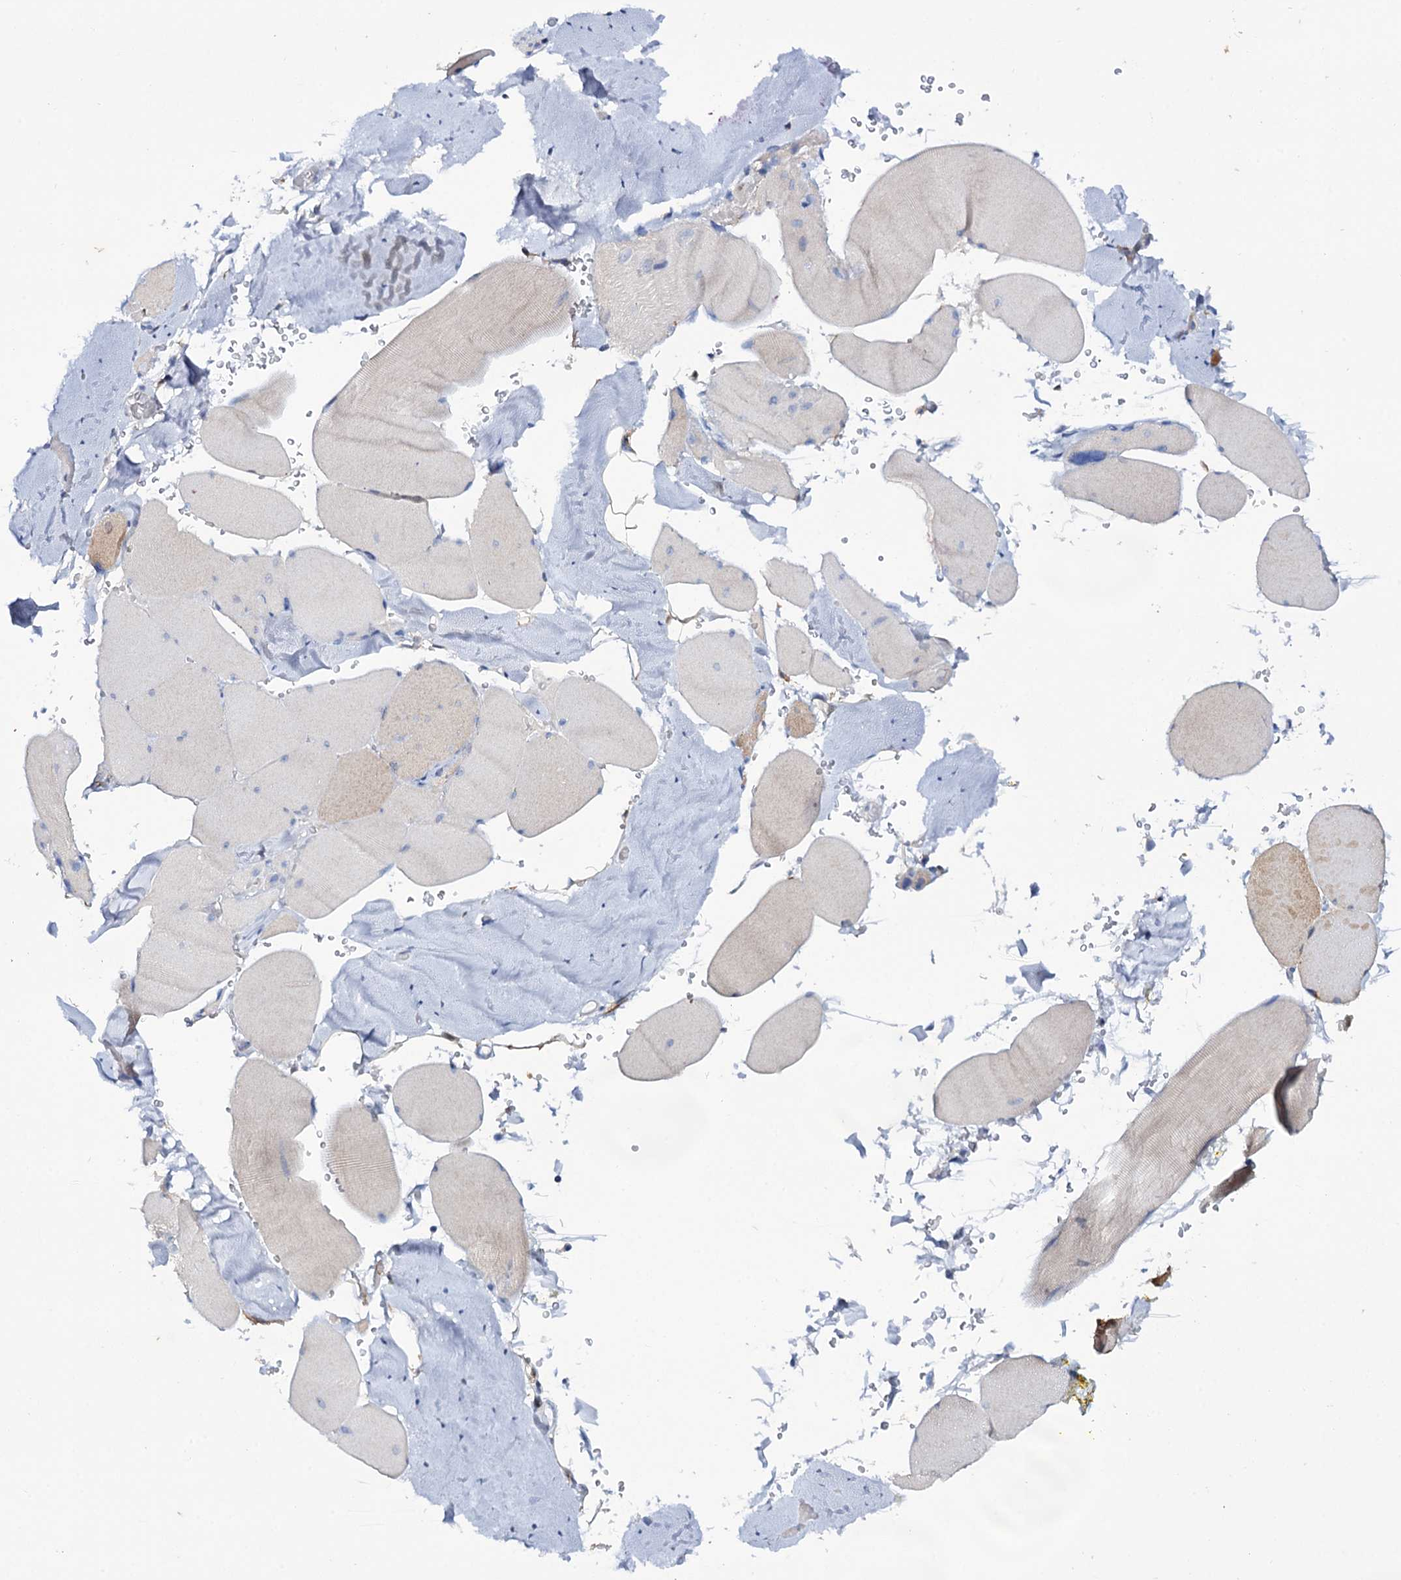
{"staining": {"intensity": "moderate", "quantity": "25%-75%", "location": "cytoplasmic/membranous"}, "tissue": "skeletal muscle", "cell_type": "Myocytes", "image_type": "normal", "snomed": [{"axis": "morphology", "description": "Normal tissue, NOS"}, {"axis": "topography", "description": "Skeletal muscle"}, {"axis": "topography", "description": "Head-Neck"}], "caption": "An immunohistochemistry (IHC) micrograph of benign tissue is shown. Protein staining in brown shows moderate cytoplasmic/membranous positivity in skeletal muscle within myocytes. (Brightfield microscopy of DAB IHC at high magnification).", "gene": "MID1IP1", "patient": {"sex": "male", "age": 66}}